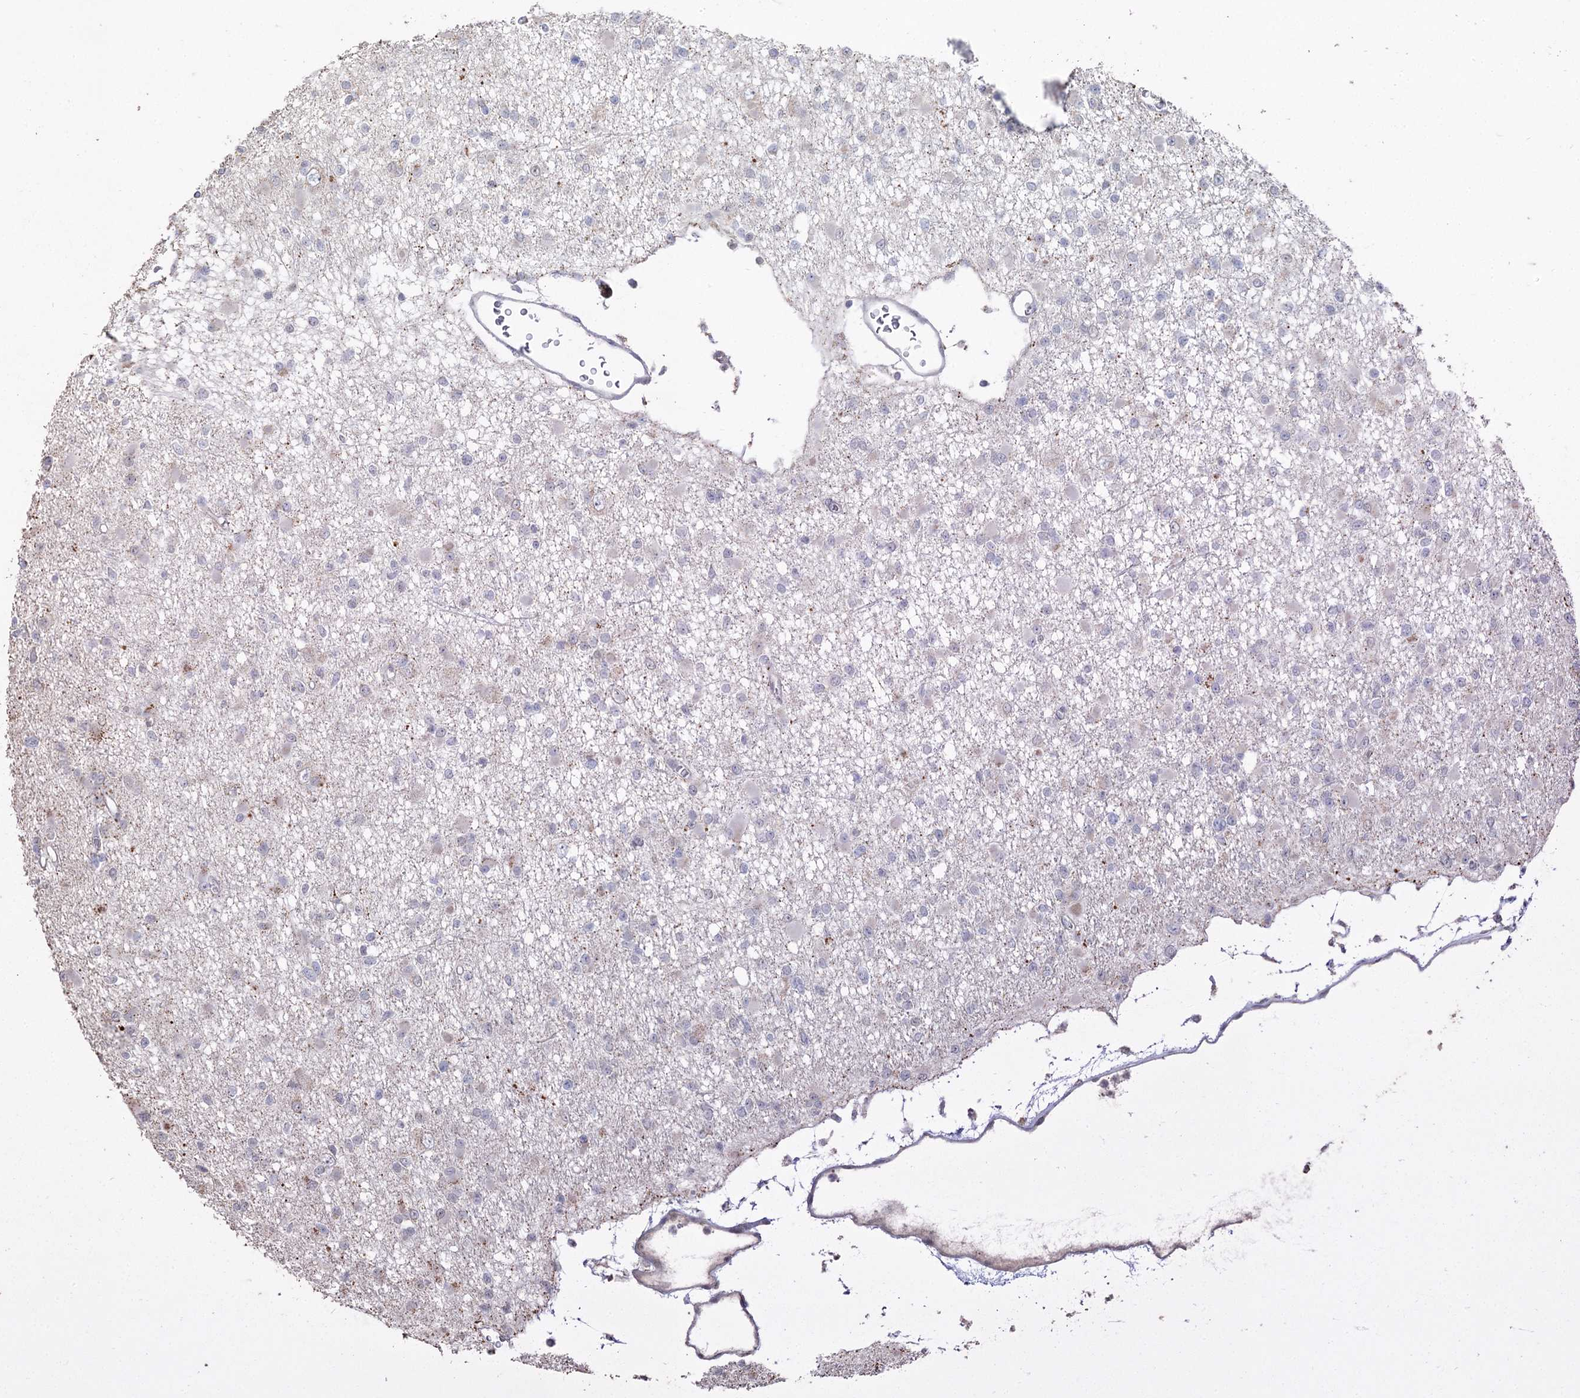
{"staining": {"intensity": "negative", "quantity": "none", "location": "none"}, "tissue": "glioma", "cell_type": "Tumor cells", "image_type": "cancer", "snomed": [{"axis": "morphology", "description": "Glioma, malignant, Low grade"}, {"axis": "topography", "description": "Brain"}], "caption": "Human malignant glioma (low-grade) stained for a protein using immunohistochemistry (IHC) shows no staining in tumor cells.", "gene": "RUFY4", "patient": {"sex": "female", "age": 22}}